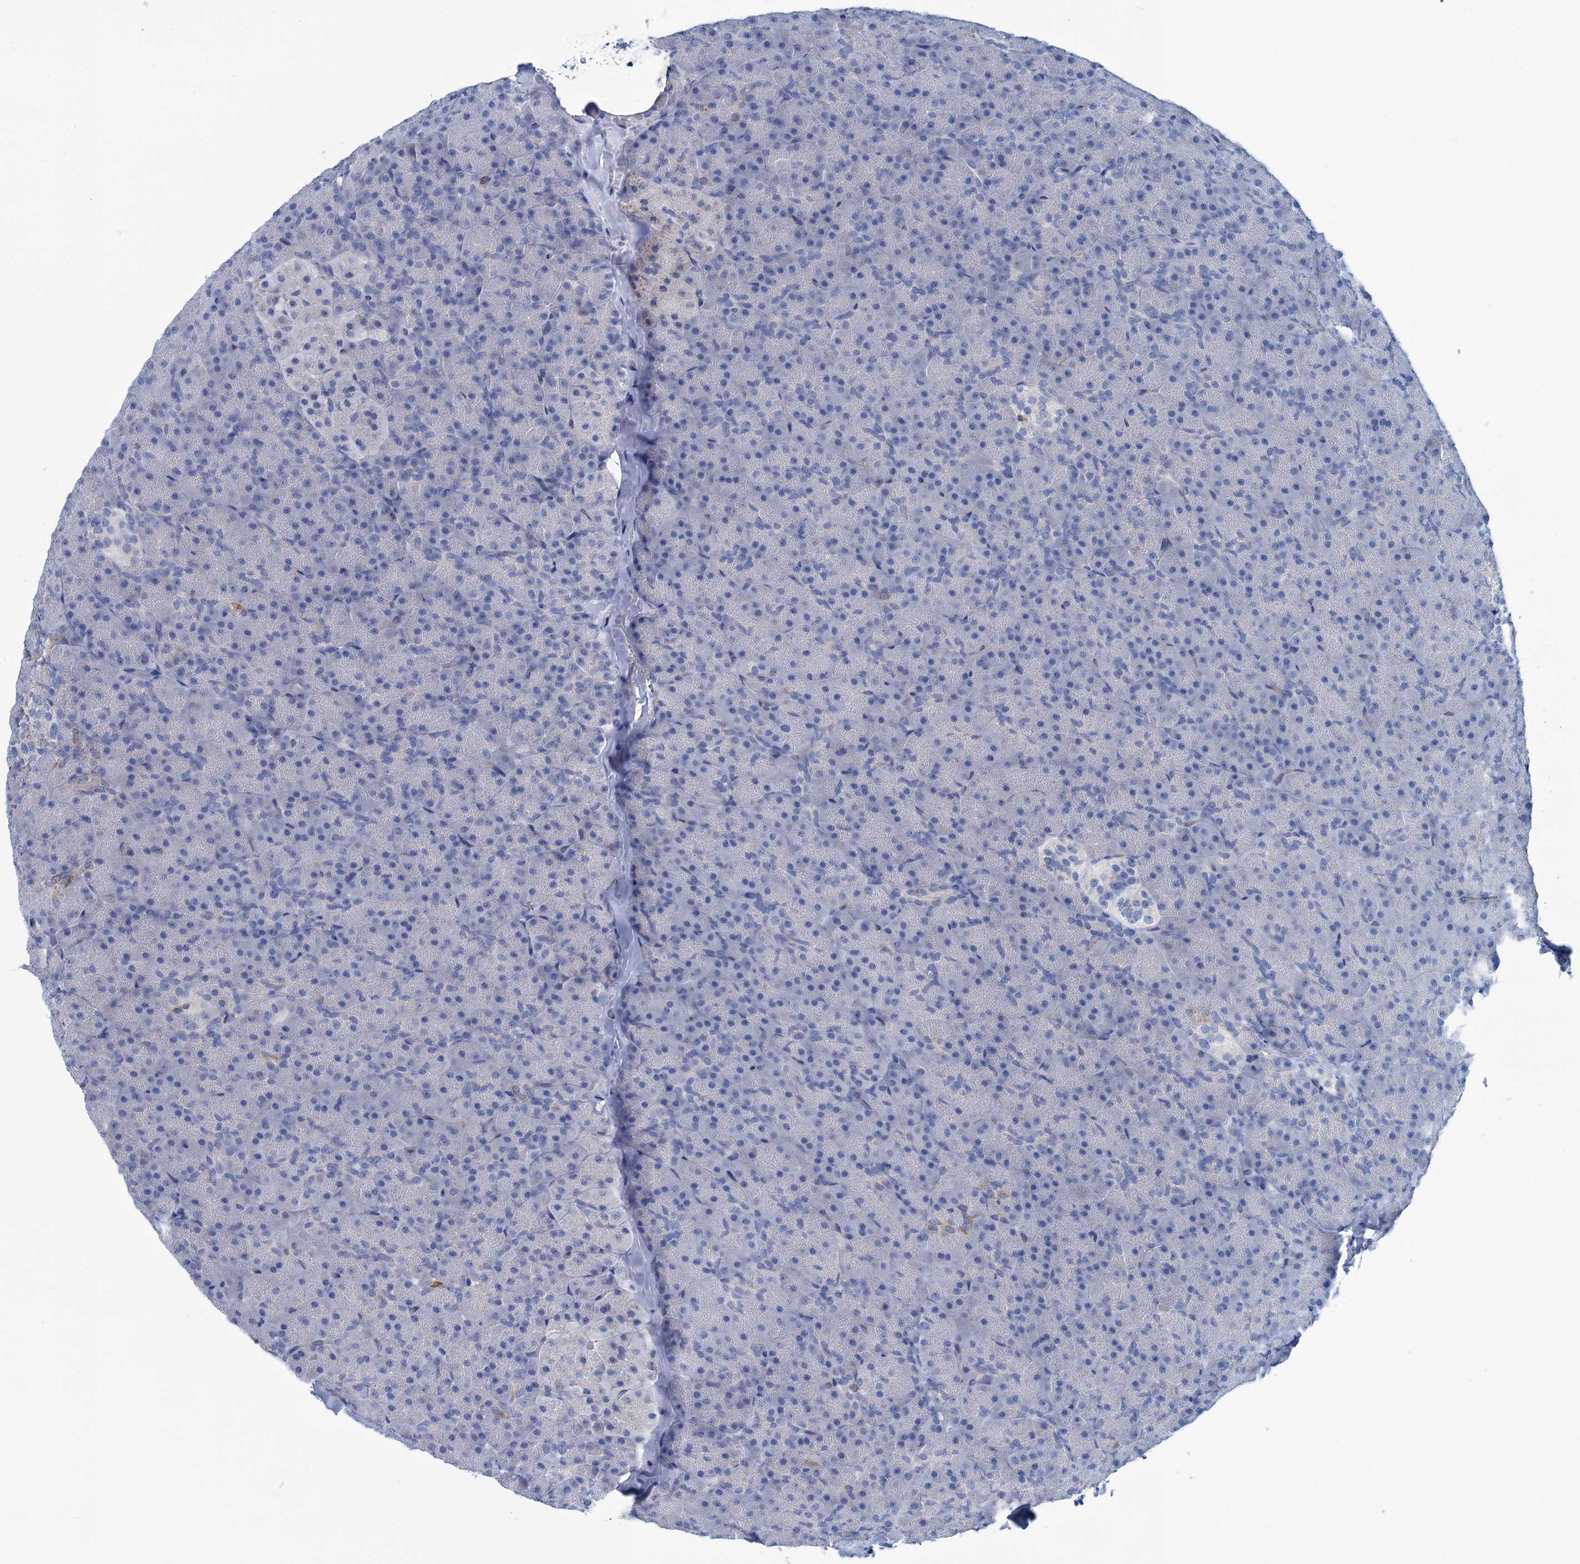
{"staining": {"intensity": "negative", "quantity": "none", "location": "none"}, "tissue": "pancreas", "cell_type": "Exocrine glandular cells", "image_type": "normal", "snomed": [{"axis": "morphology", "description": "Normal tissue, NOS"}, {"axis": "topography", "description": "Pancreas"}], "caption": "Immunohistochemistry (IHC) image of unremarkable pancreas: human pancreas stained with DAB demonstrates no significant protein positivity in exocrine glandular cells.", "gene": "SLC1A3", "patient": {"sex": "male", "age": 36}}